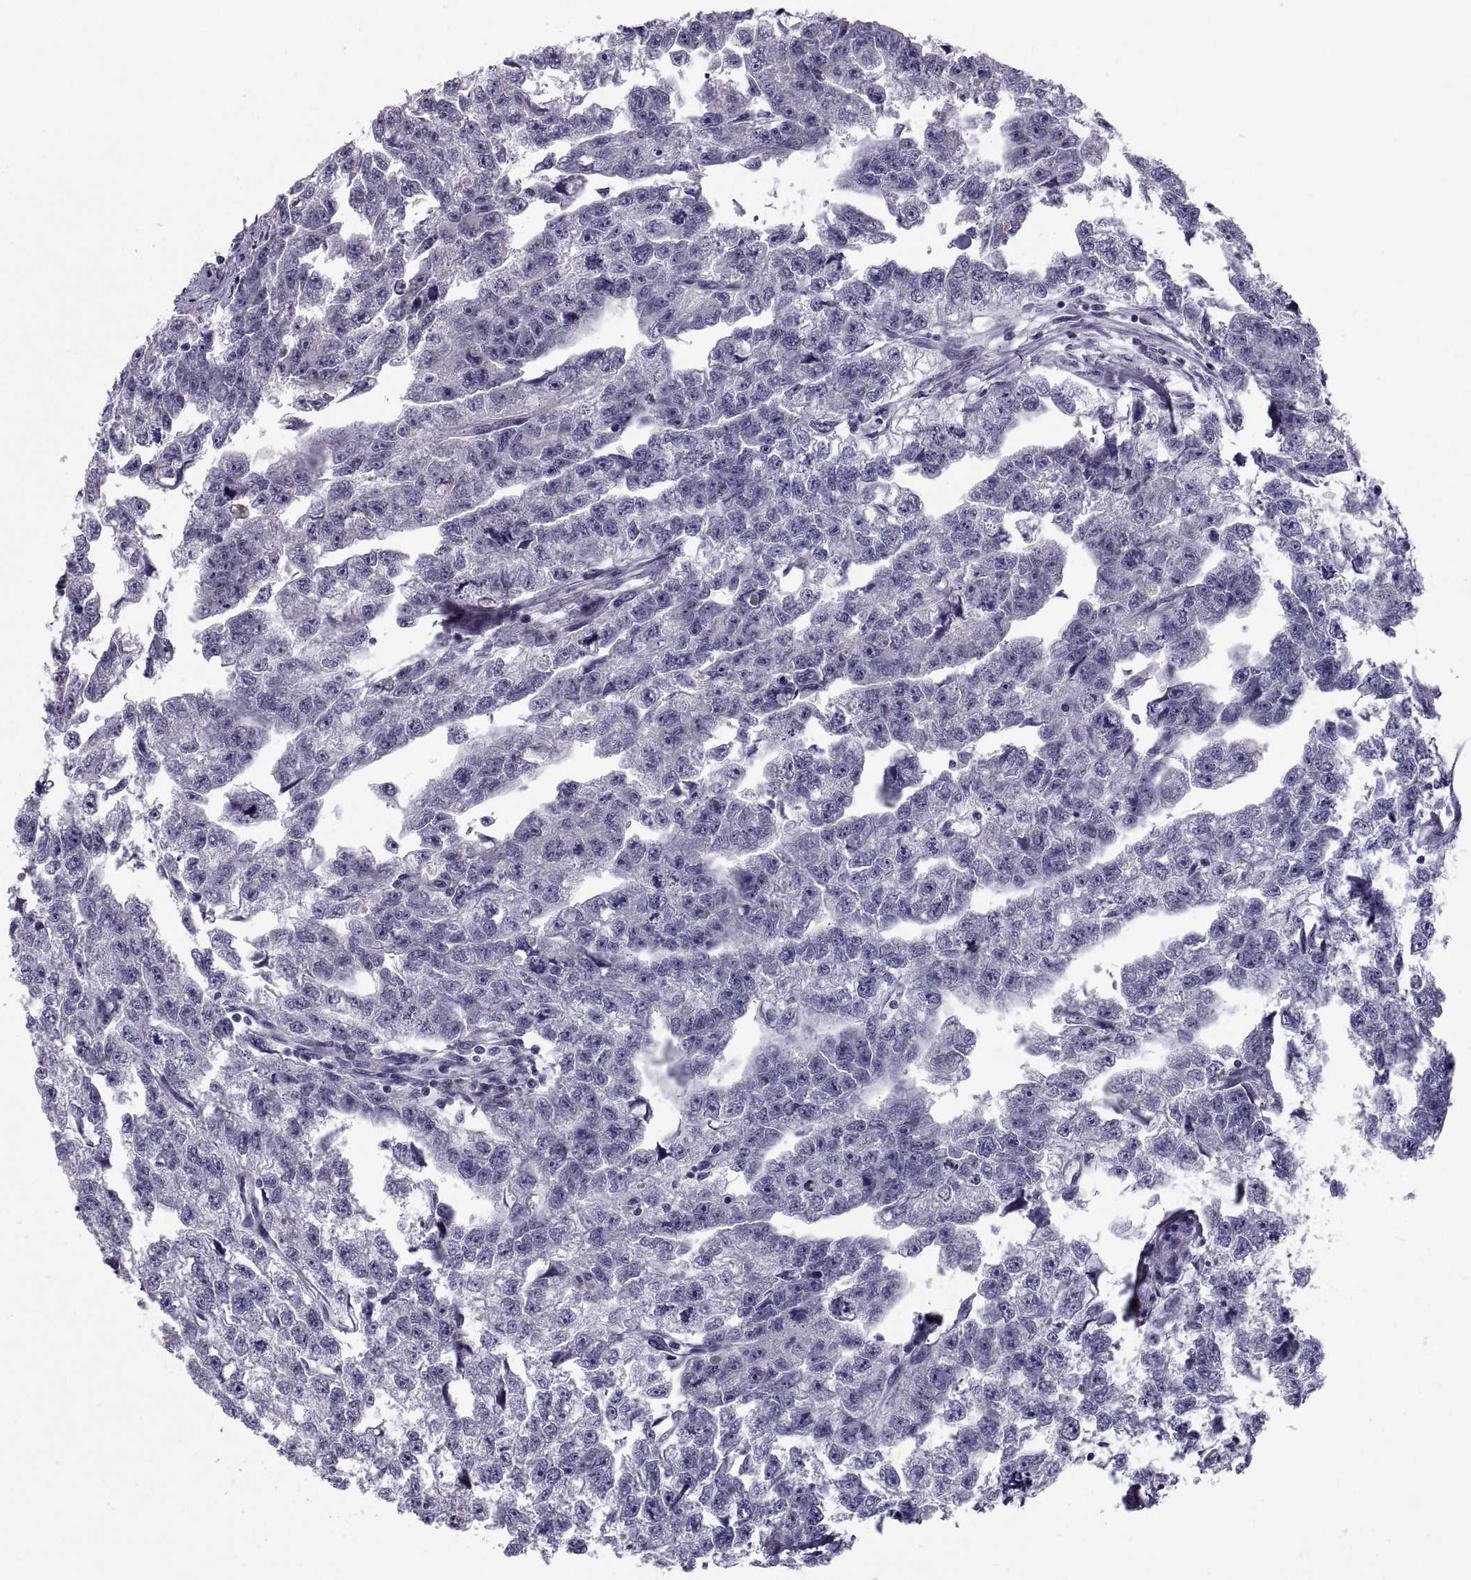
{"staining": {"intensity": "negative", "quantity": "none", "location": "none"}, "tissue": "testis cancer", "cell_type": "Tumor cells", "image_type": "cancer", "snomed": [{"axis": "morphology", "description": "Carcinoma, Embryonal, NOS"}, {"axis": "morphology", "description": "Teratoma, malignant, NOS"}, {"axis": "topography", "description": "Testis"}], "caption": "DAB (3,3'-diaminobenzidine) immunohistochemical staining of testis cancer shows no significant staining in tumor cells.", "gene": "PDZRN4", "patient": {"sex": "male", "age": 44}}